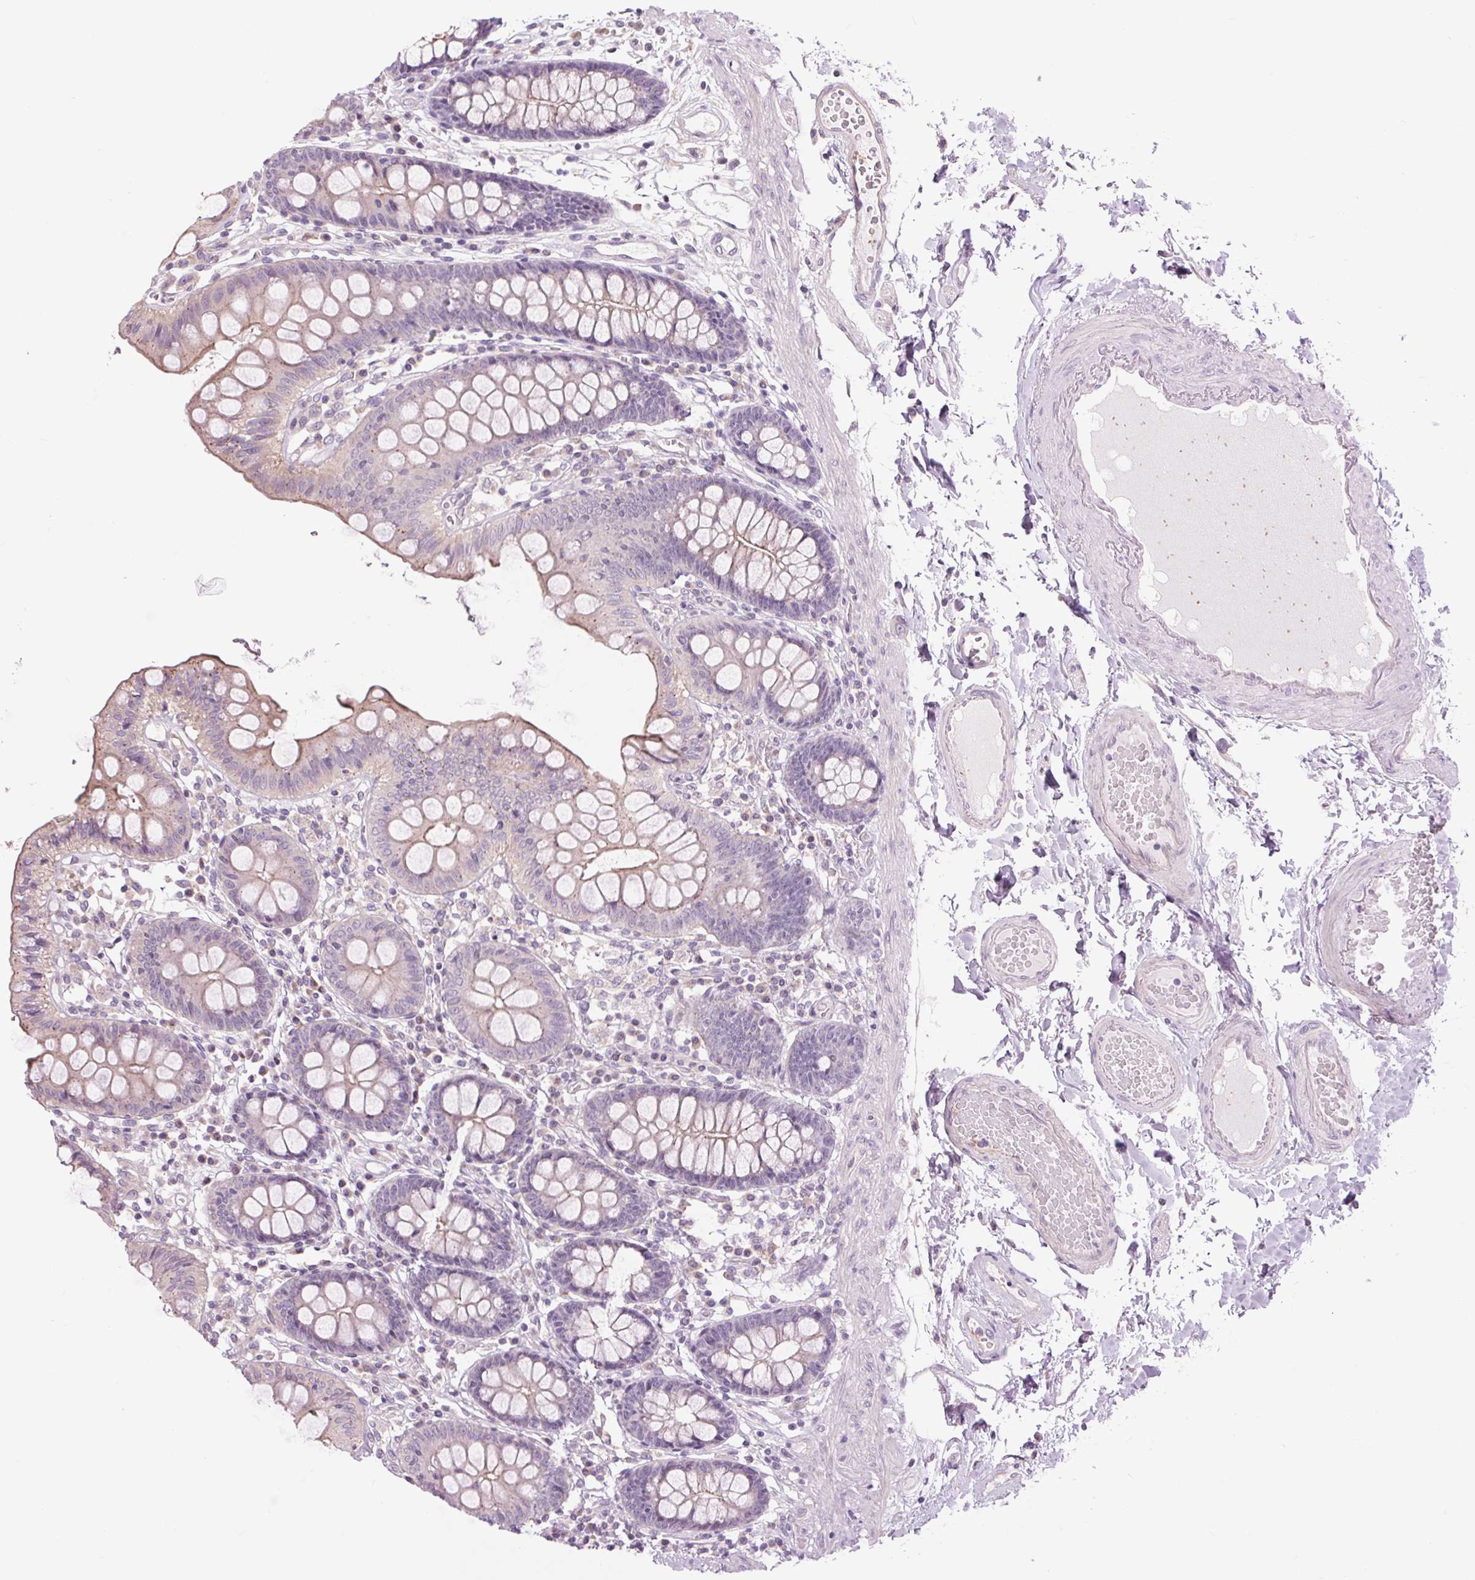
{"staining": {"intensity": "negative", "quantity": "none", "location": "none"}, "tissue": "colon", "cell_type": "Endothelial cells", "image_type": "normal", "snomed": [{"axis": "morphology", "description": "Normal tissue, NOS"}, {"axis": "topography", "description": "Colon"}], "caption": "Immunohistochemical staining of normal colon reveals no significant expression in endothelial cells. (Brightfield microscopy of DAB (3,3'-diaminobenzidine) immunohistochemistry (IHC) at high magnification).", "gene": "CTNNA3", "patient": {"sex": "male", "age": 84}}